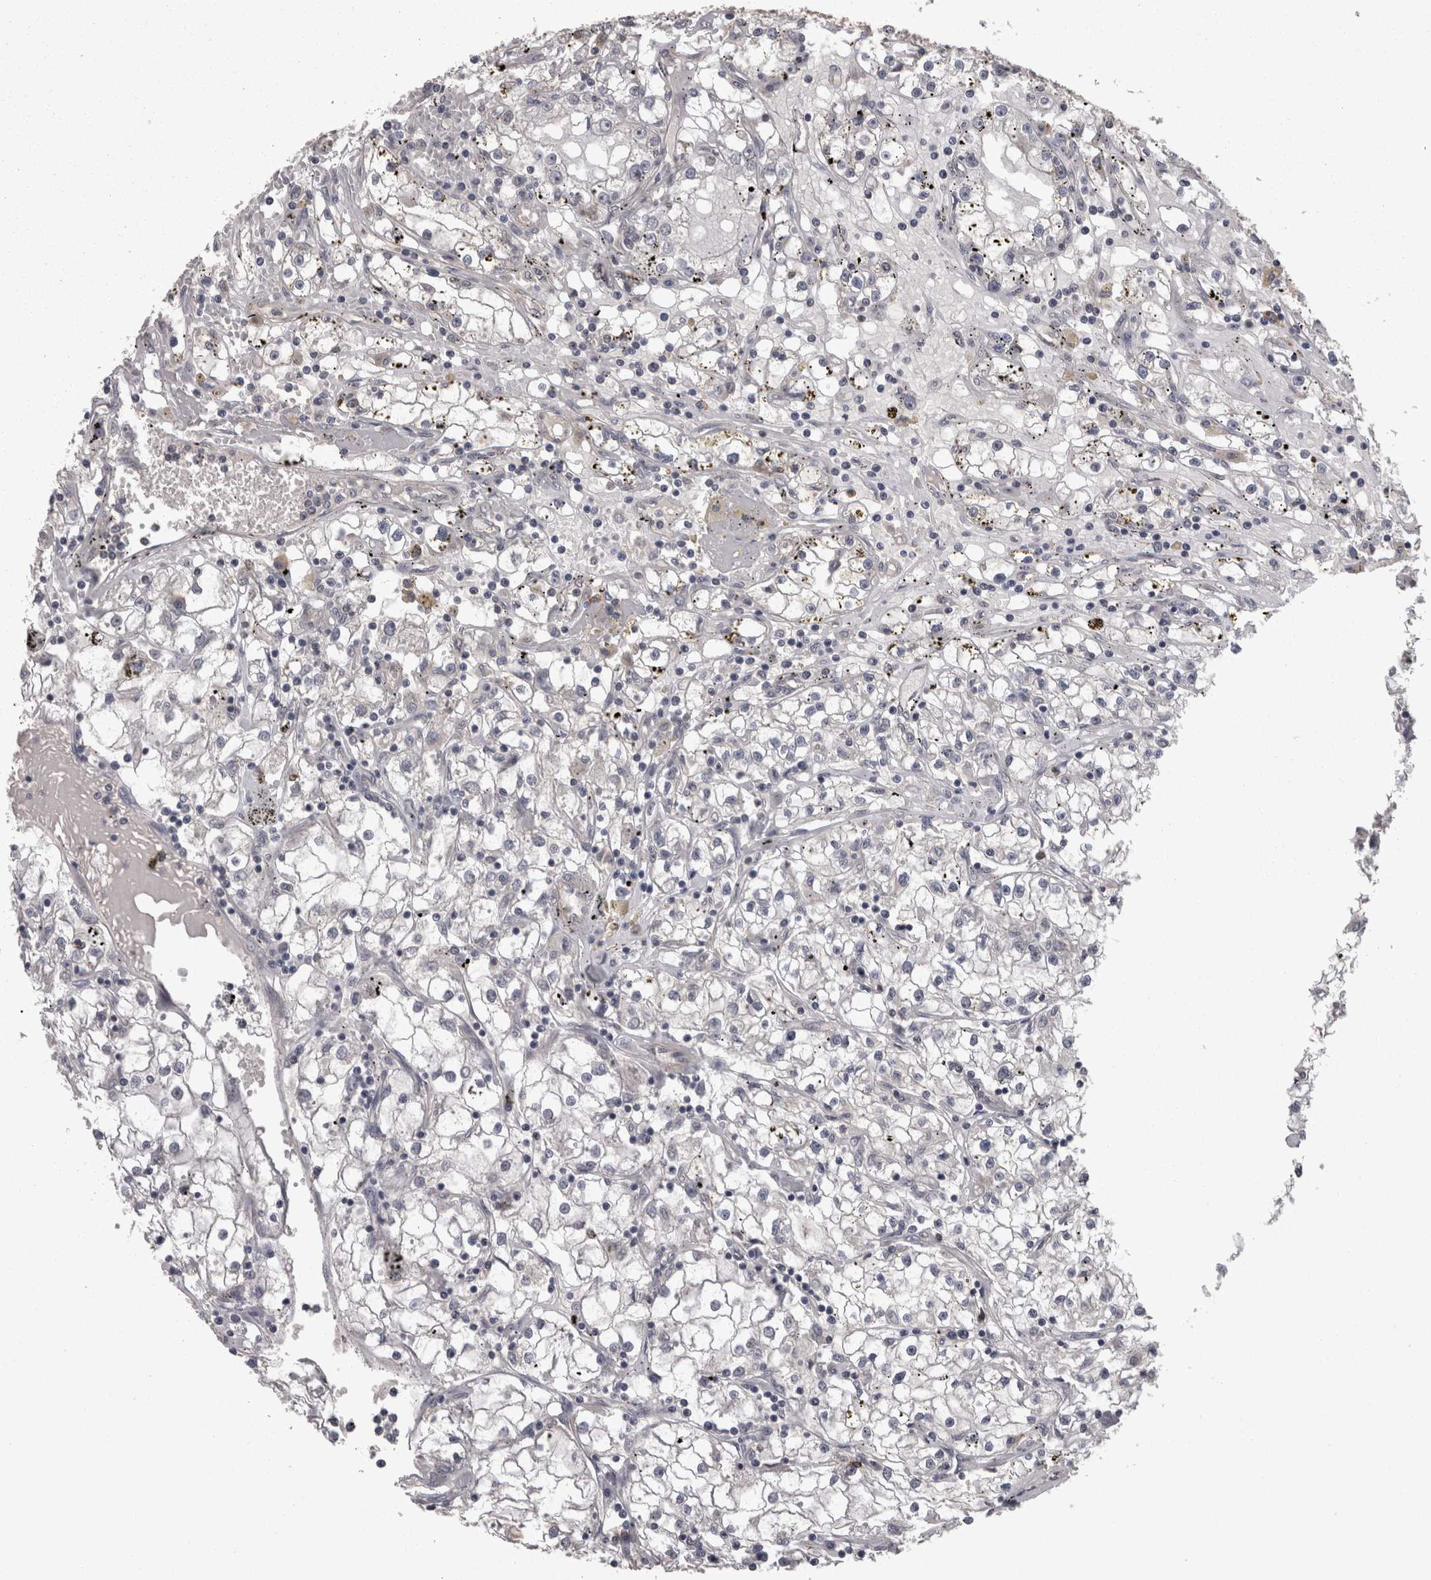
{"staining": {"intensity": "negative", "quantity": "none", "location": "none"}, "tissue": "renal cancer", "cell_type": "Tumor cells", "image_type": "cancer", "snomed": [{"axis": "morphology", "description": "Adenocarcinoma, NOS"}, {"axis": "topography", "description": "Kidney"}], "caption": "Protein analysis of adenocarcinoma (renal) exhibits no significant staining in tumor cells.", "gene": "PON3", "patient": {"sex": "male", "age": 56}}